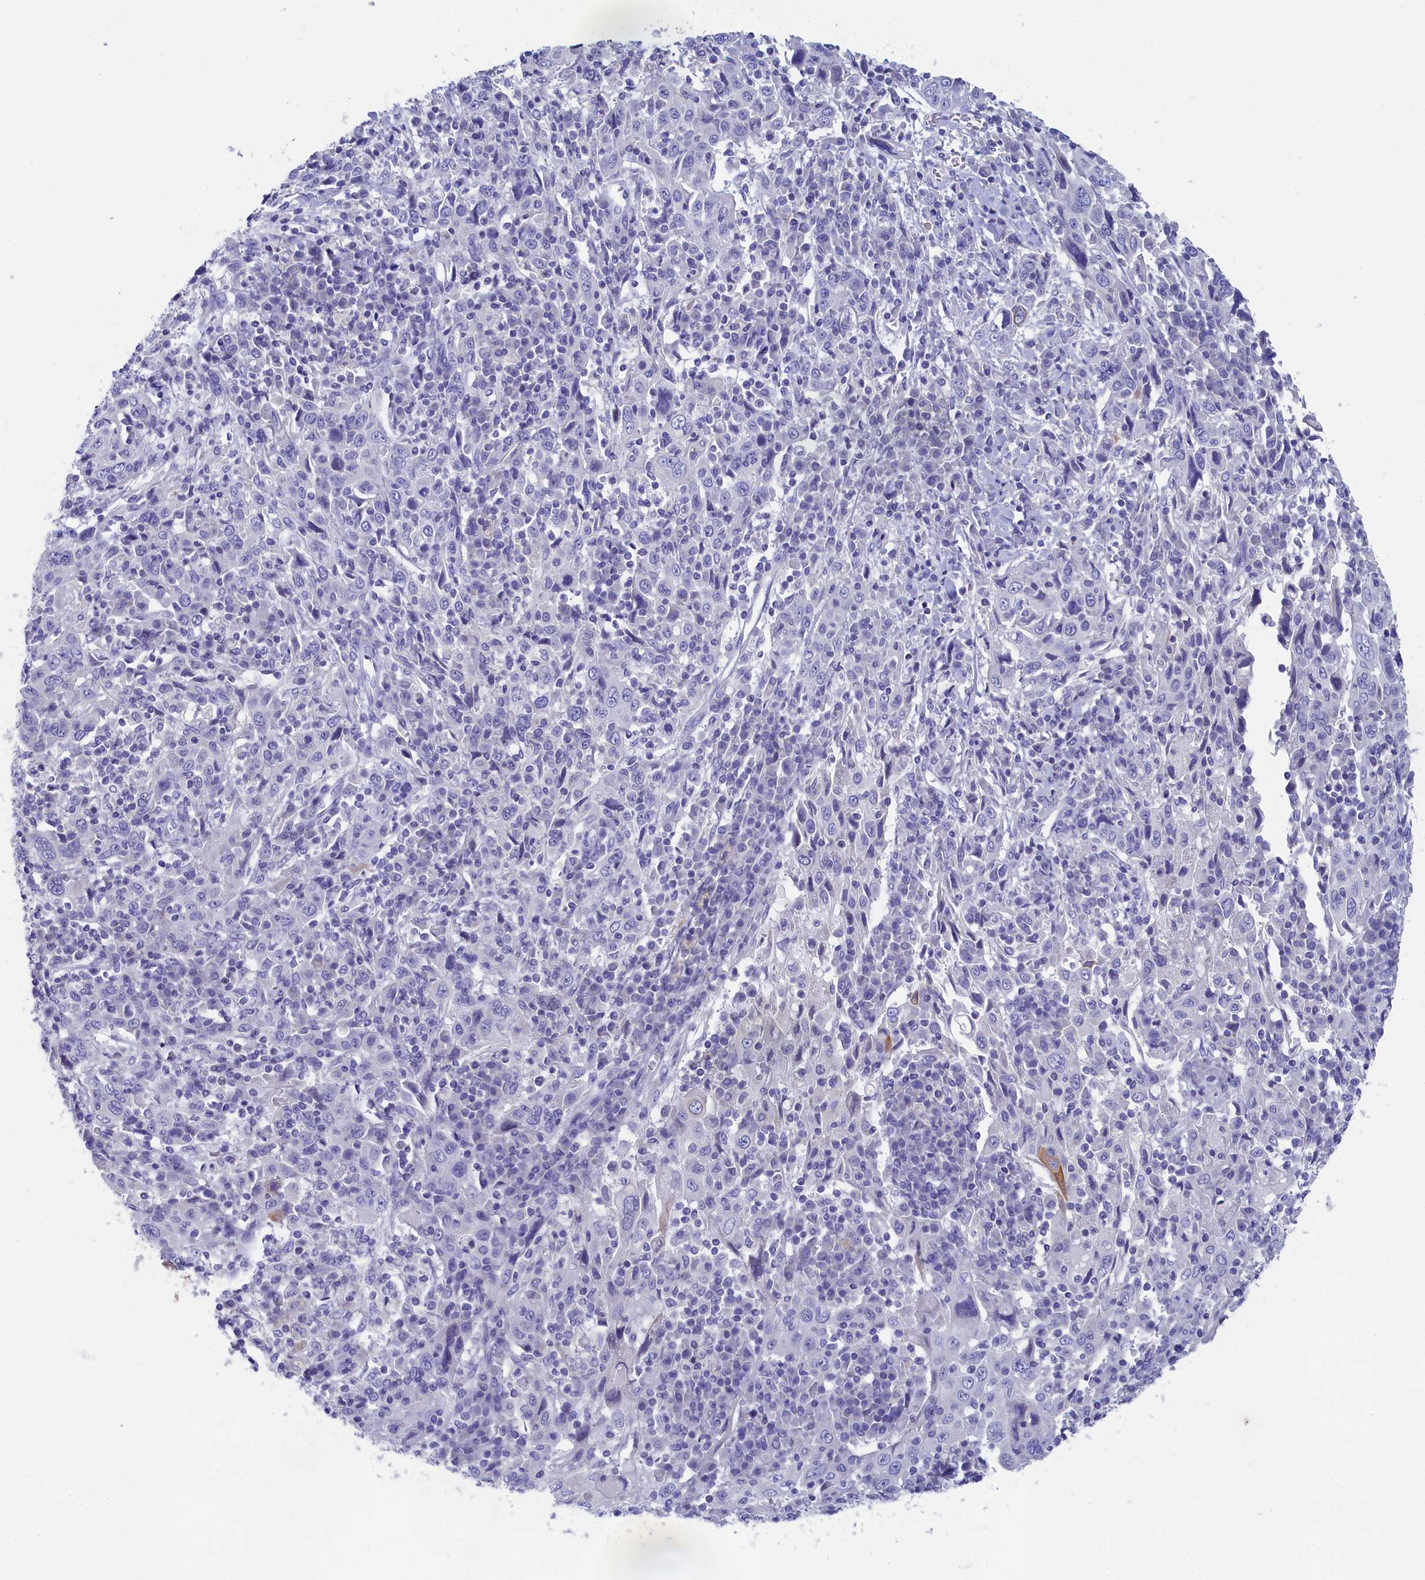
{"staining": {"intensity": "negative", "quantity": "none", "location": "none"}, "tissue": "cervical cancer", "cell_type": "Tumor cells", "image_type": "cancer", "snomed": [{"axis": "morphology", "description": "Squamous cell carcinoma, NOS"}, {"axis": "topography", "description": "Cervix"}], "caption": "An IHC histopathology image of cervical cancer is shown. There is no staining in tumor cells of cervical cancer.", "gene": "PRDM12", "patient": {"sex": "female", "age": 46}}